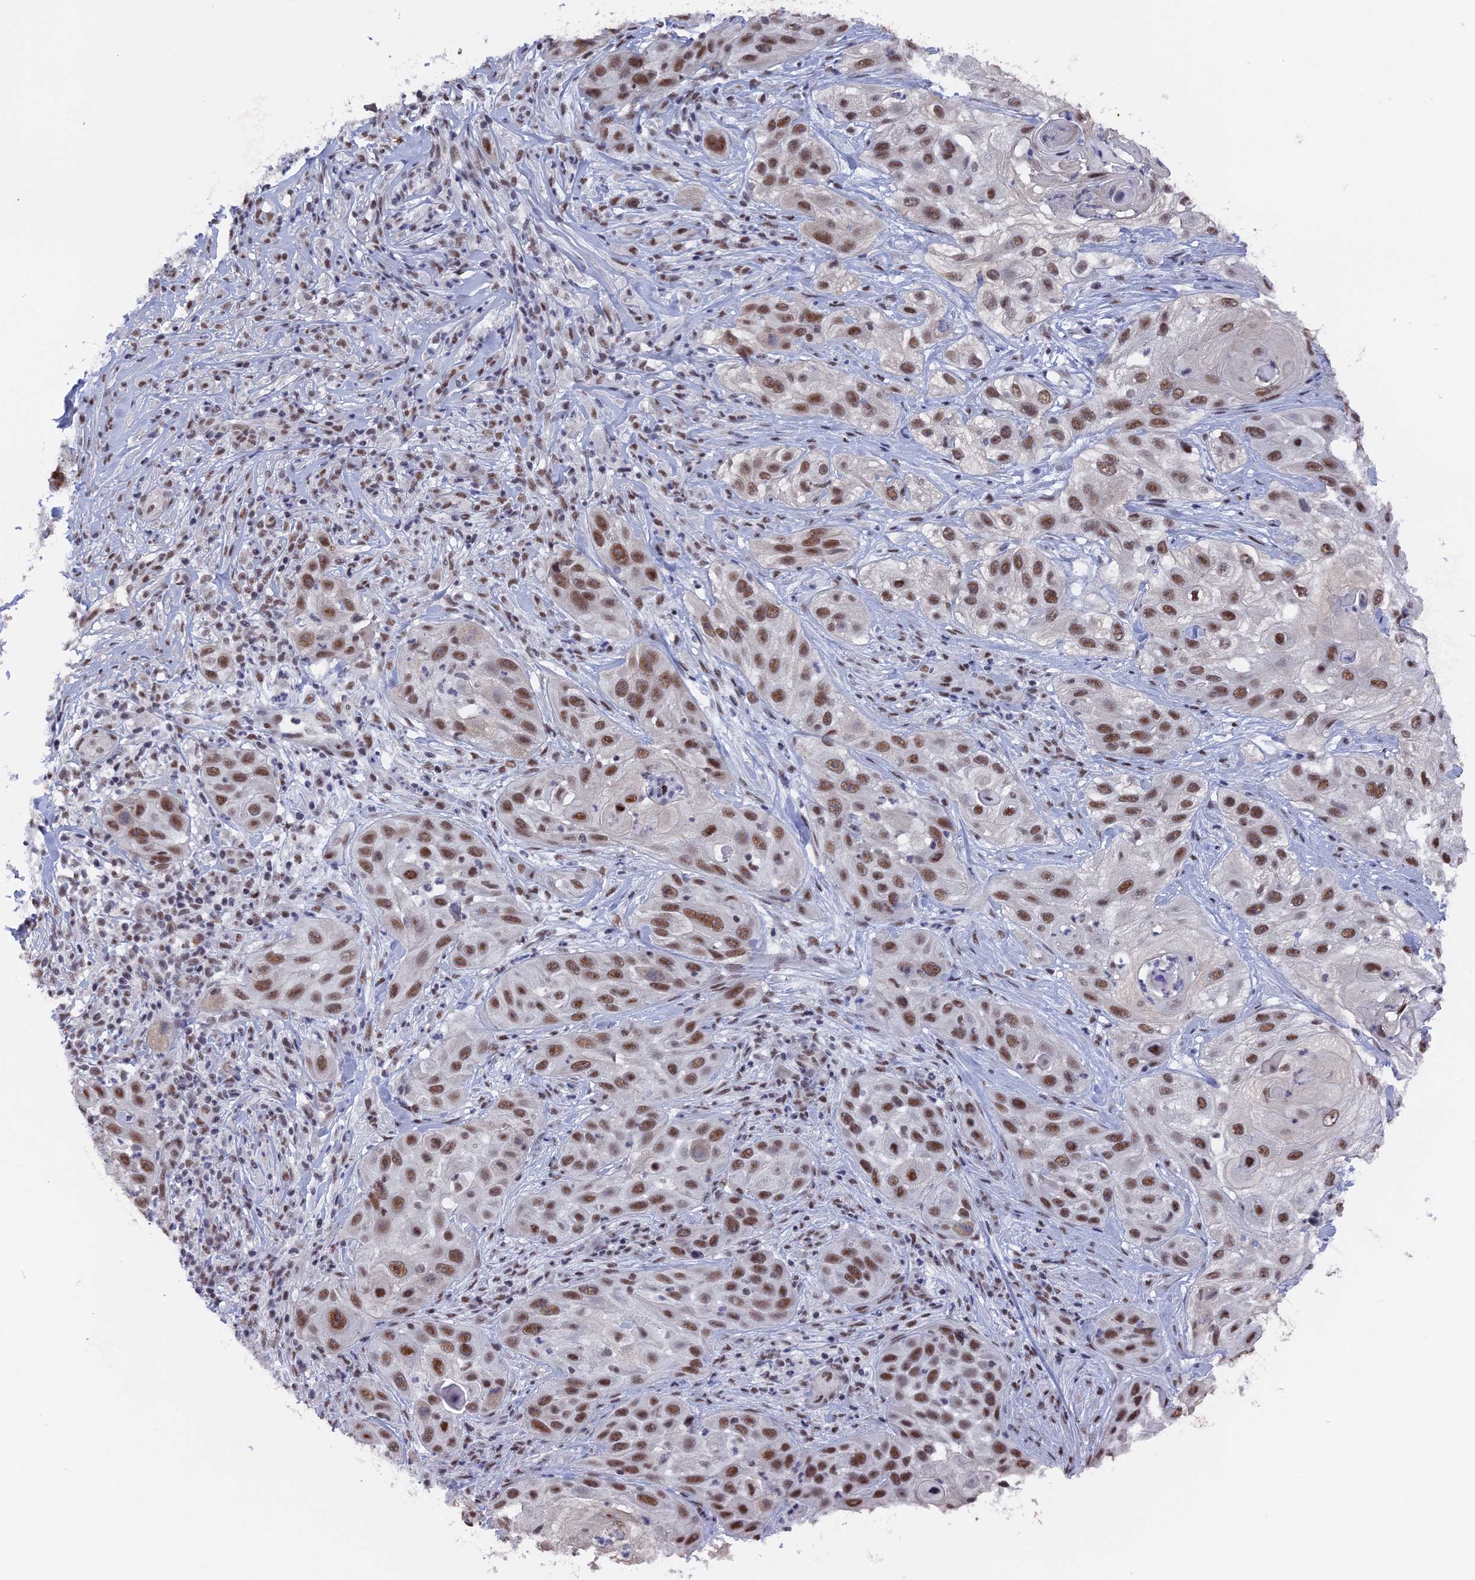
{"staining": {"intensity": "moderate", "quantity": ">75%", "location": "nuclear"}, "tissue": "skin cancer", "cell_type": "Tumor cells", "image_type": "cancer", "snomed": [{"axis": "morphology", "description": "Squamous cell carcinoma, NOS"}, {"axis": "topography", "description": "Skin"}], "caption": "This image exhibits IHC staining of human skin cancer (squamous cell carcinoma), with medium moderate nuclear positivity in about >75% of tumor cells.", "gene": "SF3A2", "patient": {"sex": "female", "age": 44}}